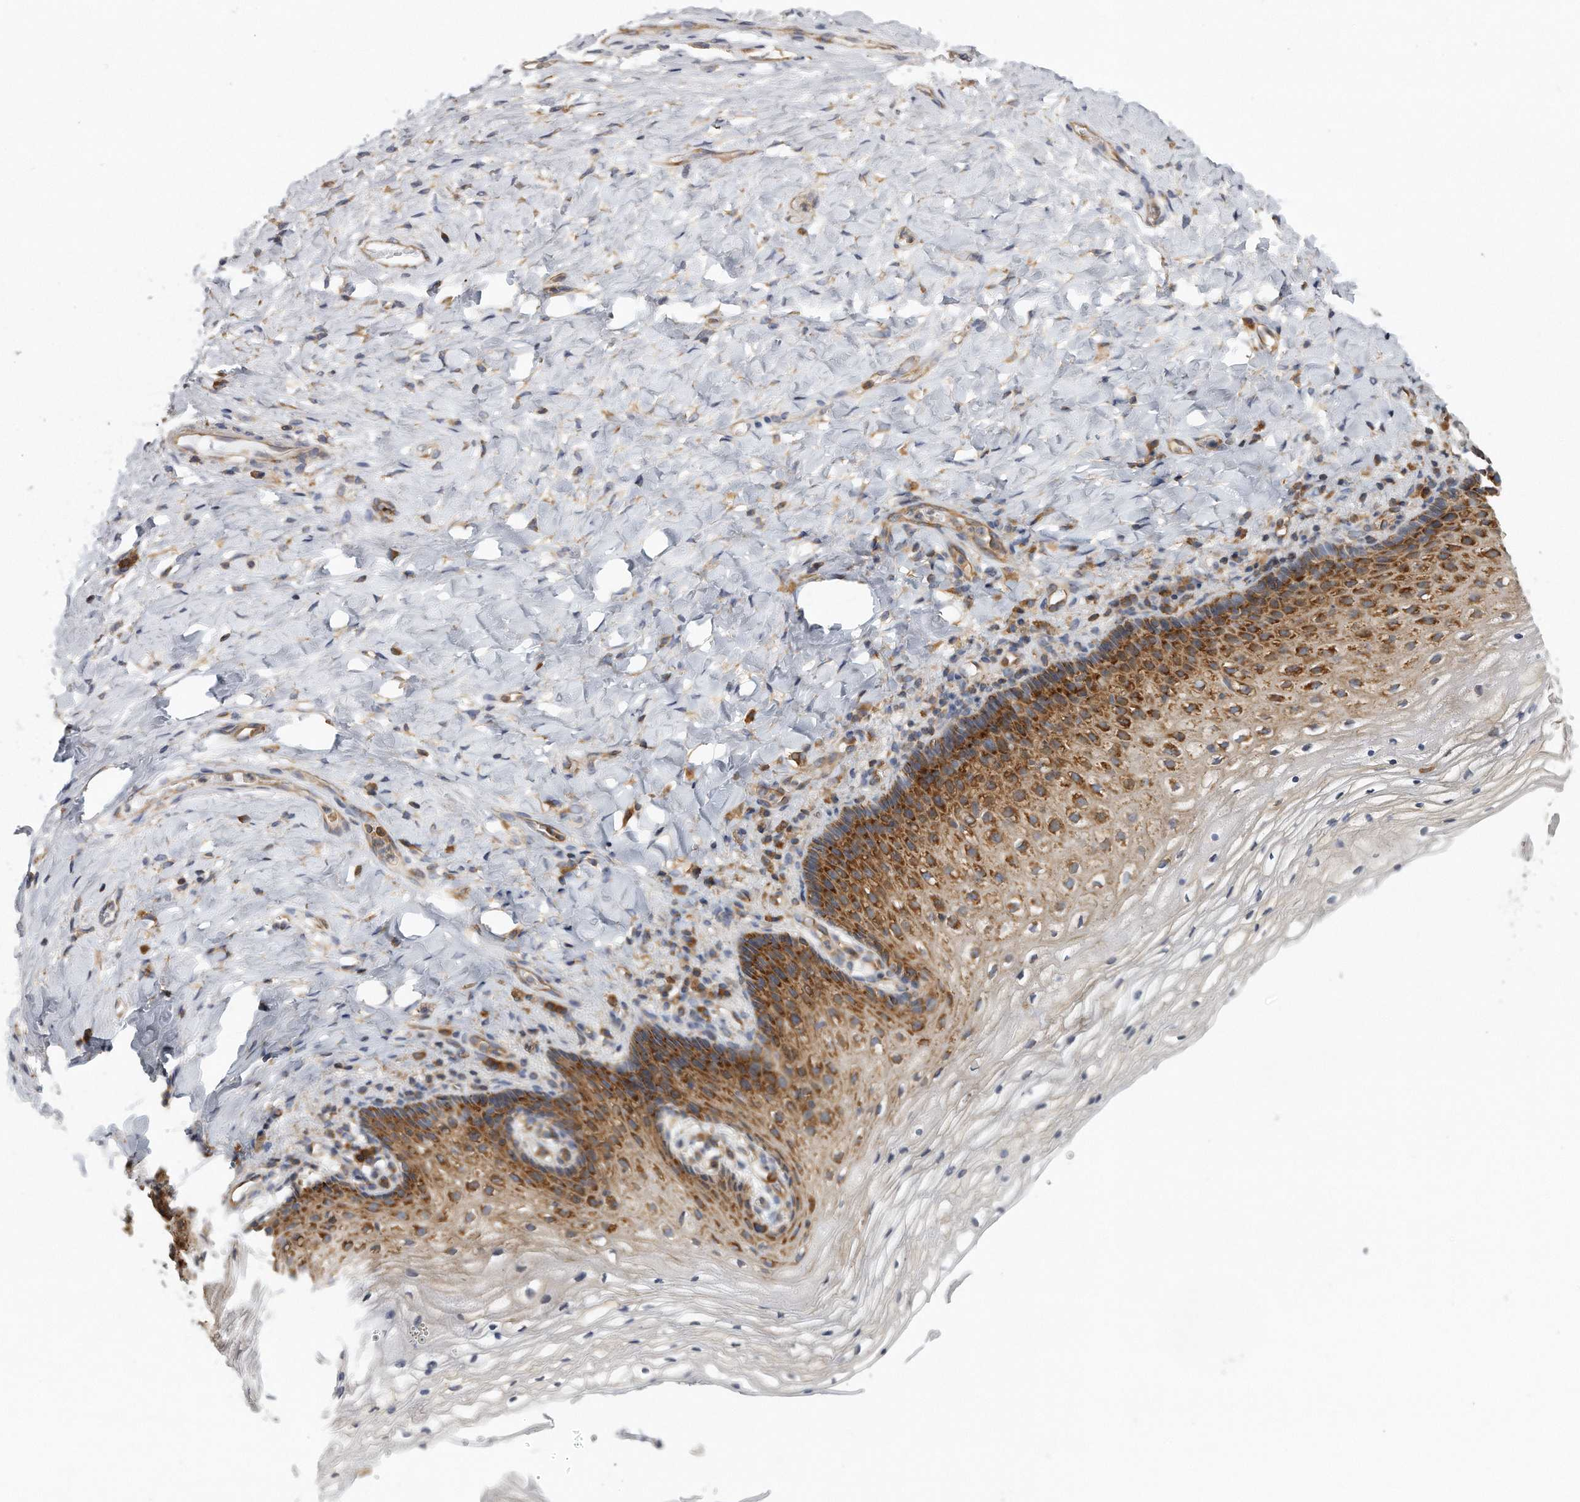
{"staining": {"intensity": "strong", "quantity": "25%-75%", "location": "cytoplasmic/membranous"}, "tissue": "vagina", "cell_type": "Squamous epithelial cells", "image_type": "normal", "snomed": [{"axis": "morphology", "description": "Normal tissue, NOS"}, {"axis": "topography", "description": "Vagina"}], "caption": "Immunohistochemical staining of unremarkable vagina displays 25%-75% levels of strong cytoplasmic/membranous protein staining in about 25%-75% of squamous epithelial cells. (DAB IHC, brown staining for protein, blue staining for nuclei).", "gene": "EIF3I", "patient": {"sex": "female", "age": 60}}